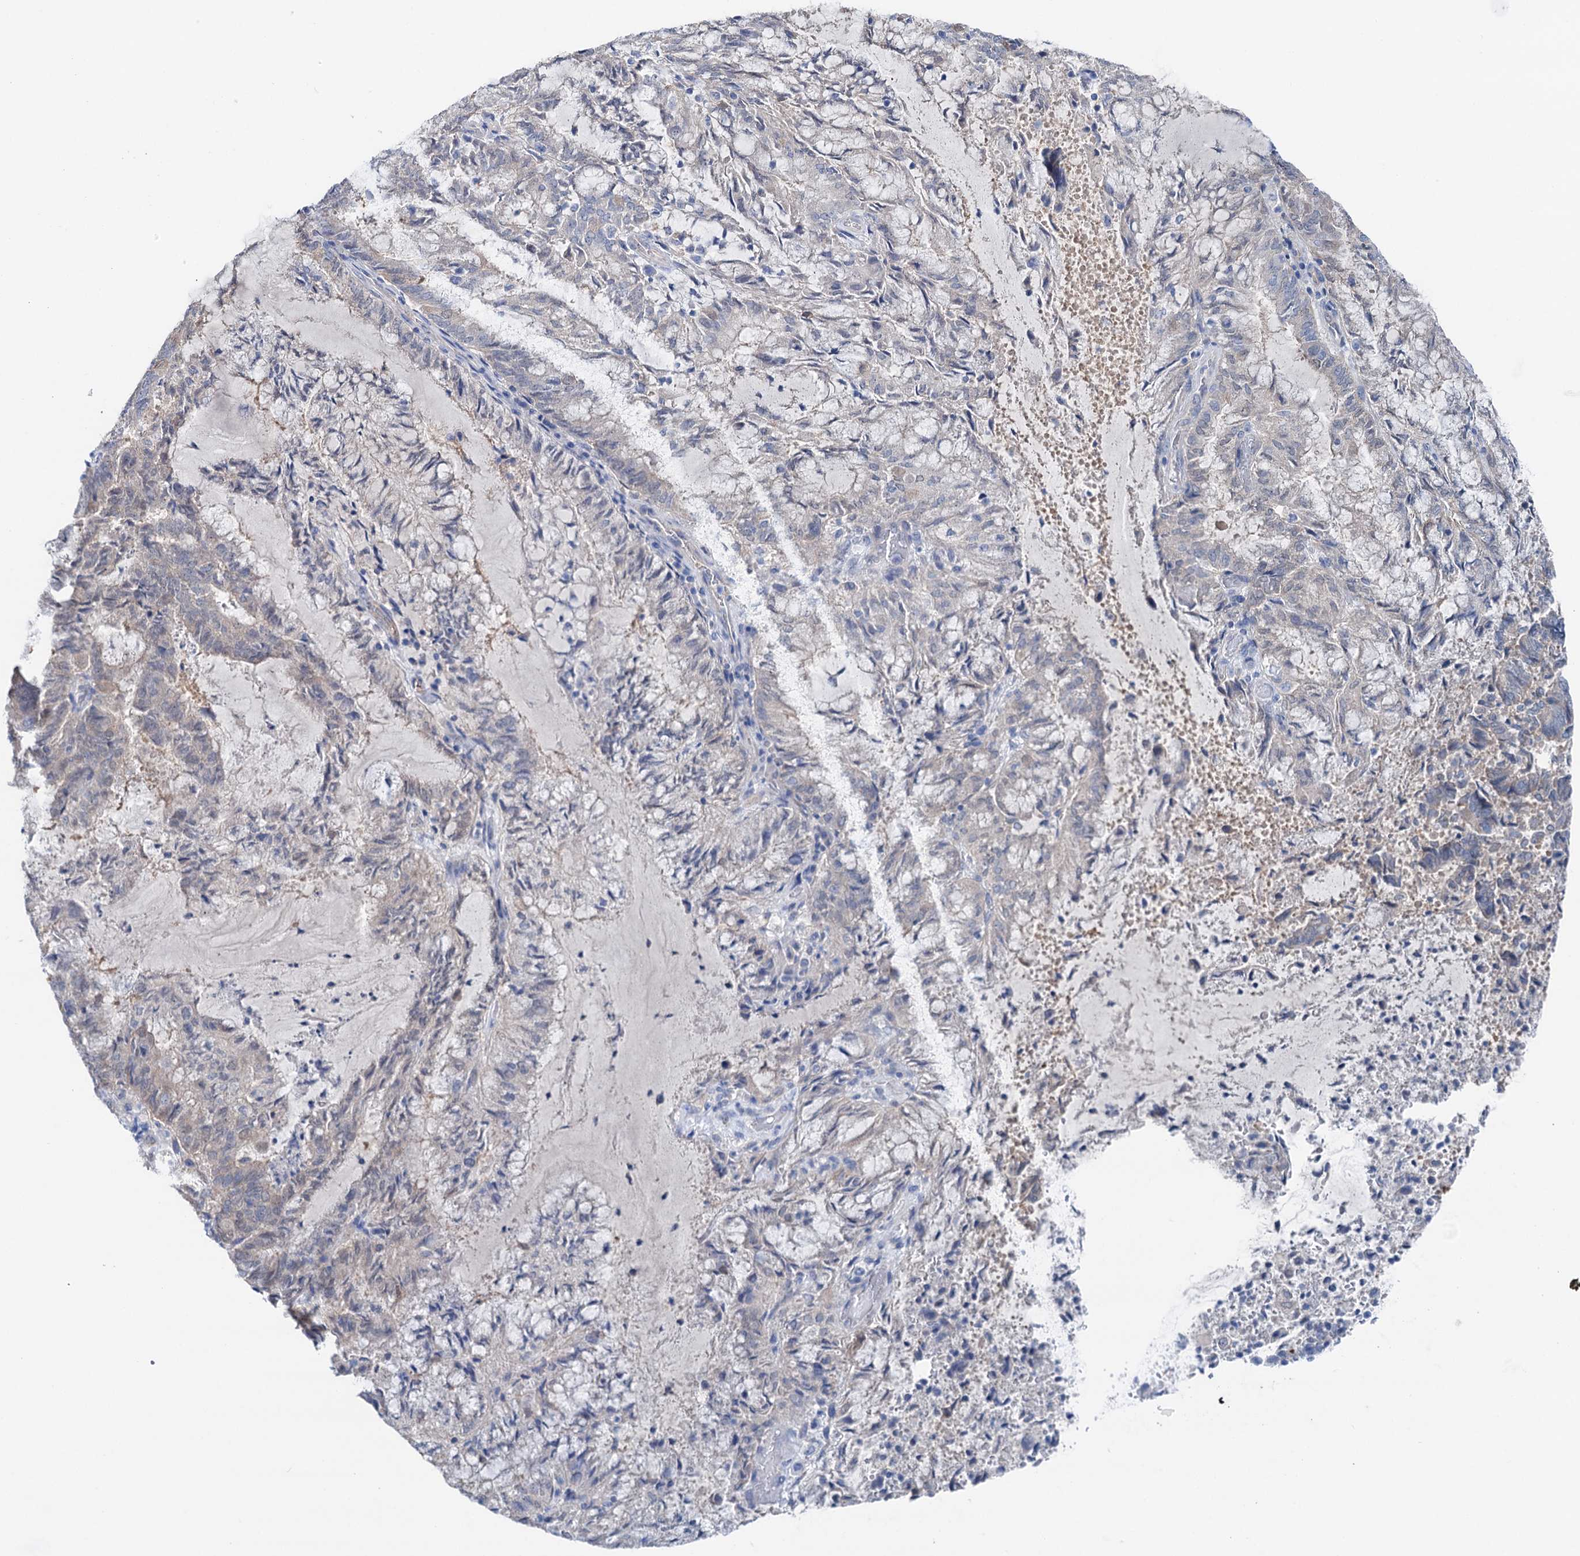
{"staining": {"intensity": "negative", "quantity": "none", "location": "none"}, "tissue": "endometrial cancer", "cell_type": "Tumor cells", "image_type": "cancer", "snomed": [{"axis": "morphology", "description": "Adenocarcinoma, NOS"}, {"axis": "topography", "description": "Endometrium"}], "caption": "Immunohistochemistry (IHC) image of neoplastic tissue: adenocarcinoma (endometrial) stained with DAB (3,3'-diaminobenzidine) demonstrates no significant protein expression in tumor cells.", "gene": "SHROOM1", "patient": {"sex": "female", "age": 80}}